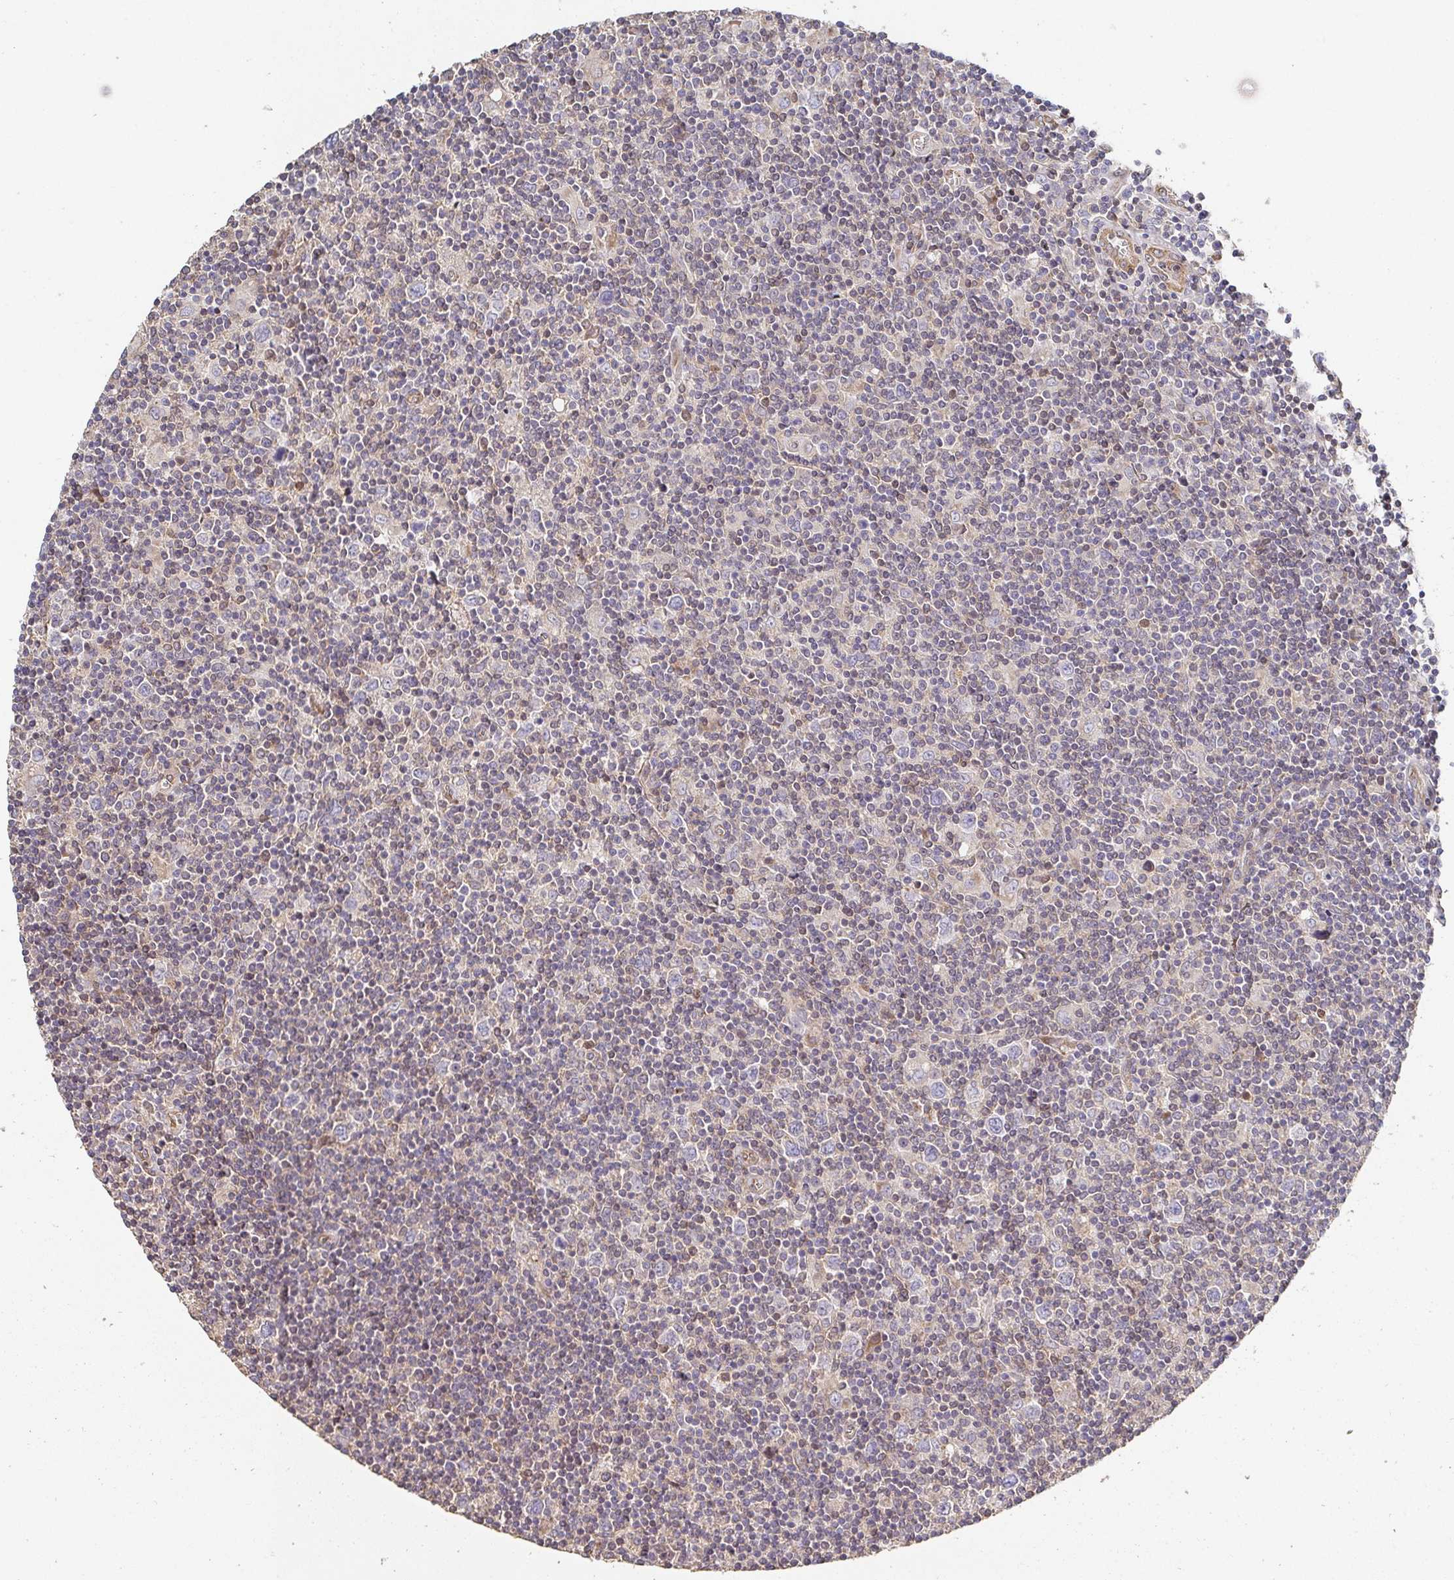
{"staining": {"intensity": "negative", "quantity": "none", "location": "none"}, "tissue": "lymphoma", "cell_type": "Tumor cells", "image_type": "cancer", "snomed": [{"axis": "morphology", "description": "Hodgkin's disease, NOS"}, {"axis": "topography", "description": "Lymph node"}], "caption": "Immunohistochemistry image of Hodgkin's disease stained for a protein (brown), which demonstrates no positivity in tumor cells. (Immunohistochemistry, brightfield microscopy, high magnification).", "gene": "APBB1", "patient": {"sex": "male", "age": 40}}